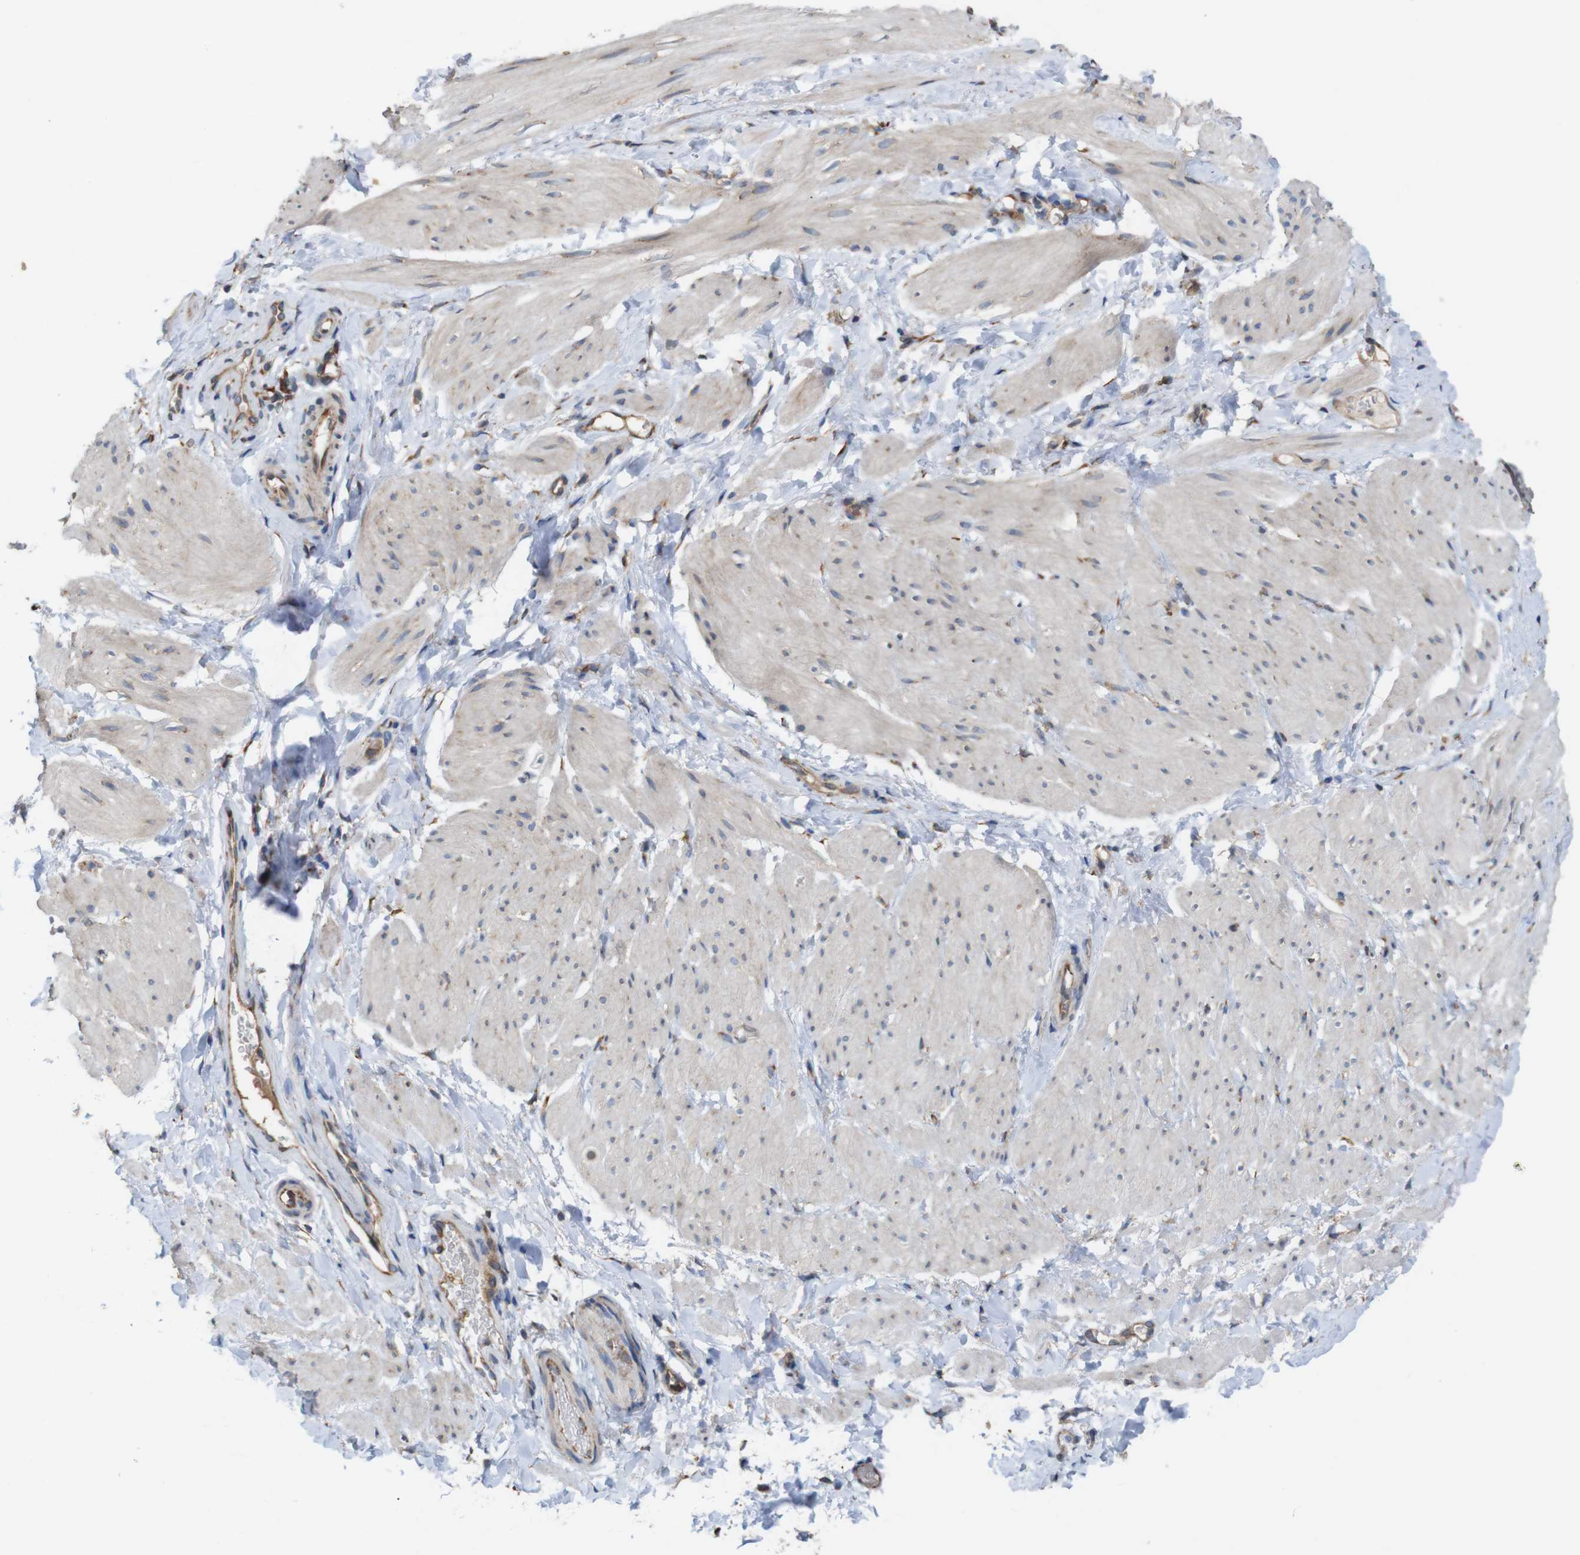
{"staining": {"intensity": "weak", "quantity": "25%-75%", "location": "cytoplasmic/membranous"}, "tissue": "smooth muscle", "cell_type": "Smooth muscle cells", "image_type": "normal", "snomed": [{"axis": "morphology", "description": "Normal tissue, NOS"}, {"axis": "topography", "description": "Smooth muscle"}], "caption": "Immunohistochemical staining of normal human smooth muscle shows weak cytoplasmic/membranous protein expression in about 25%-75% of smooth muscle cells. The staining was performed using DAB (3,3'-diaminobenzidine) to visualize the protein expression in brown, while the nuclei were stained in blue with hematoxylin (Magnification: 20x).", "gene": "UGGT1", "patient": {"sex": "male", "age": 16}}